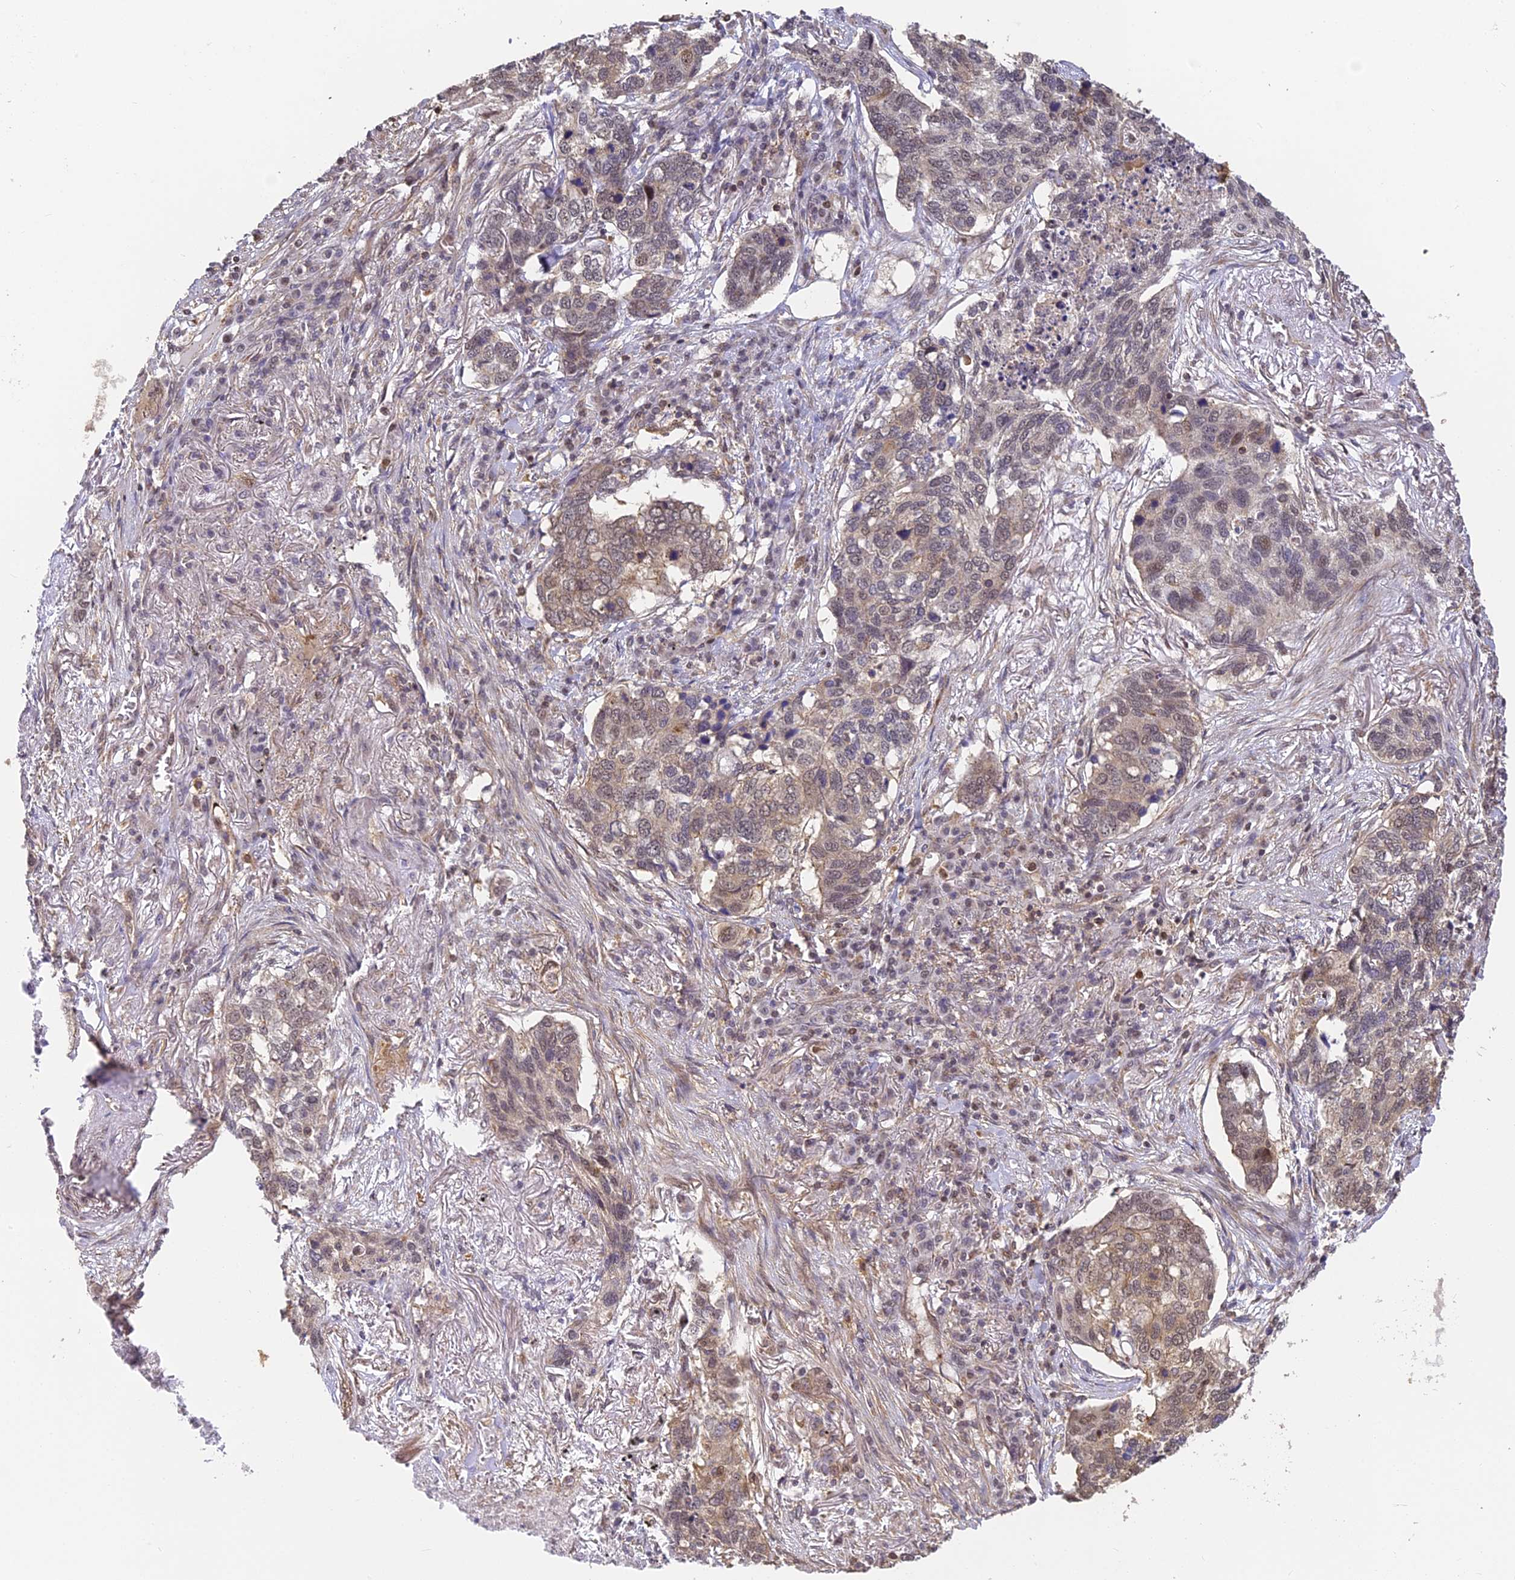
{"staining": {"intensity": "weak", "quantity": "25%-75%", "location": "cytoplasmic/membranous"}, "tissue": "lung cancer", "cell_type": "Tumor cells", "image_type": "cancer", "snomed": [{"axis": "morphology", "description": "Squamous cell carcinoma, NOS"}, {"axis": "topography", "description": "Lung"}], "caption": "Human lung cancer (squamous cell carcinoma) stained for a protein (brown) exhibits weak cytoplasmic/membranous positive positivity in approximately 25%-75% of tumor cells.", "gene": "ZNF443", "patient": {"sex": "female", "age": 63}}